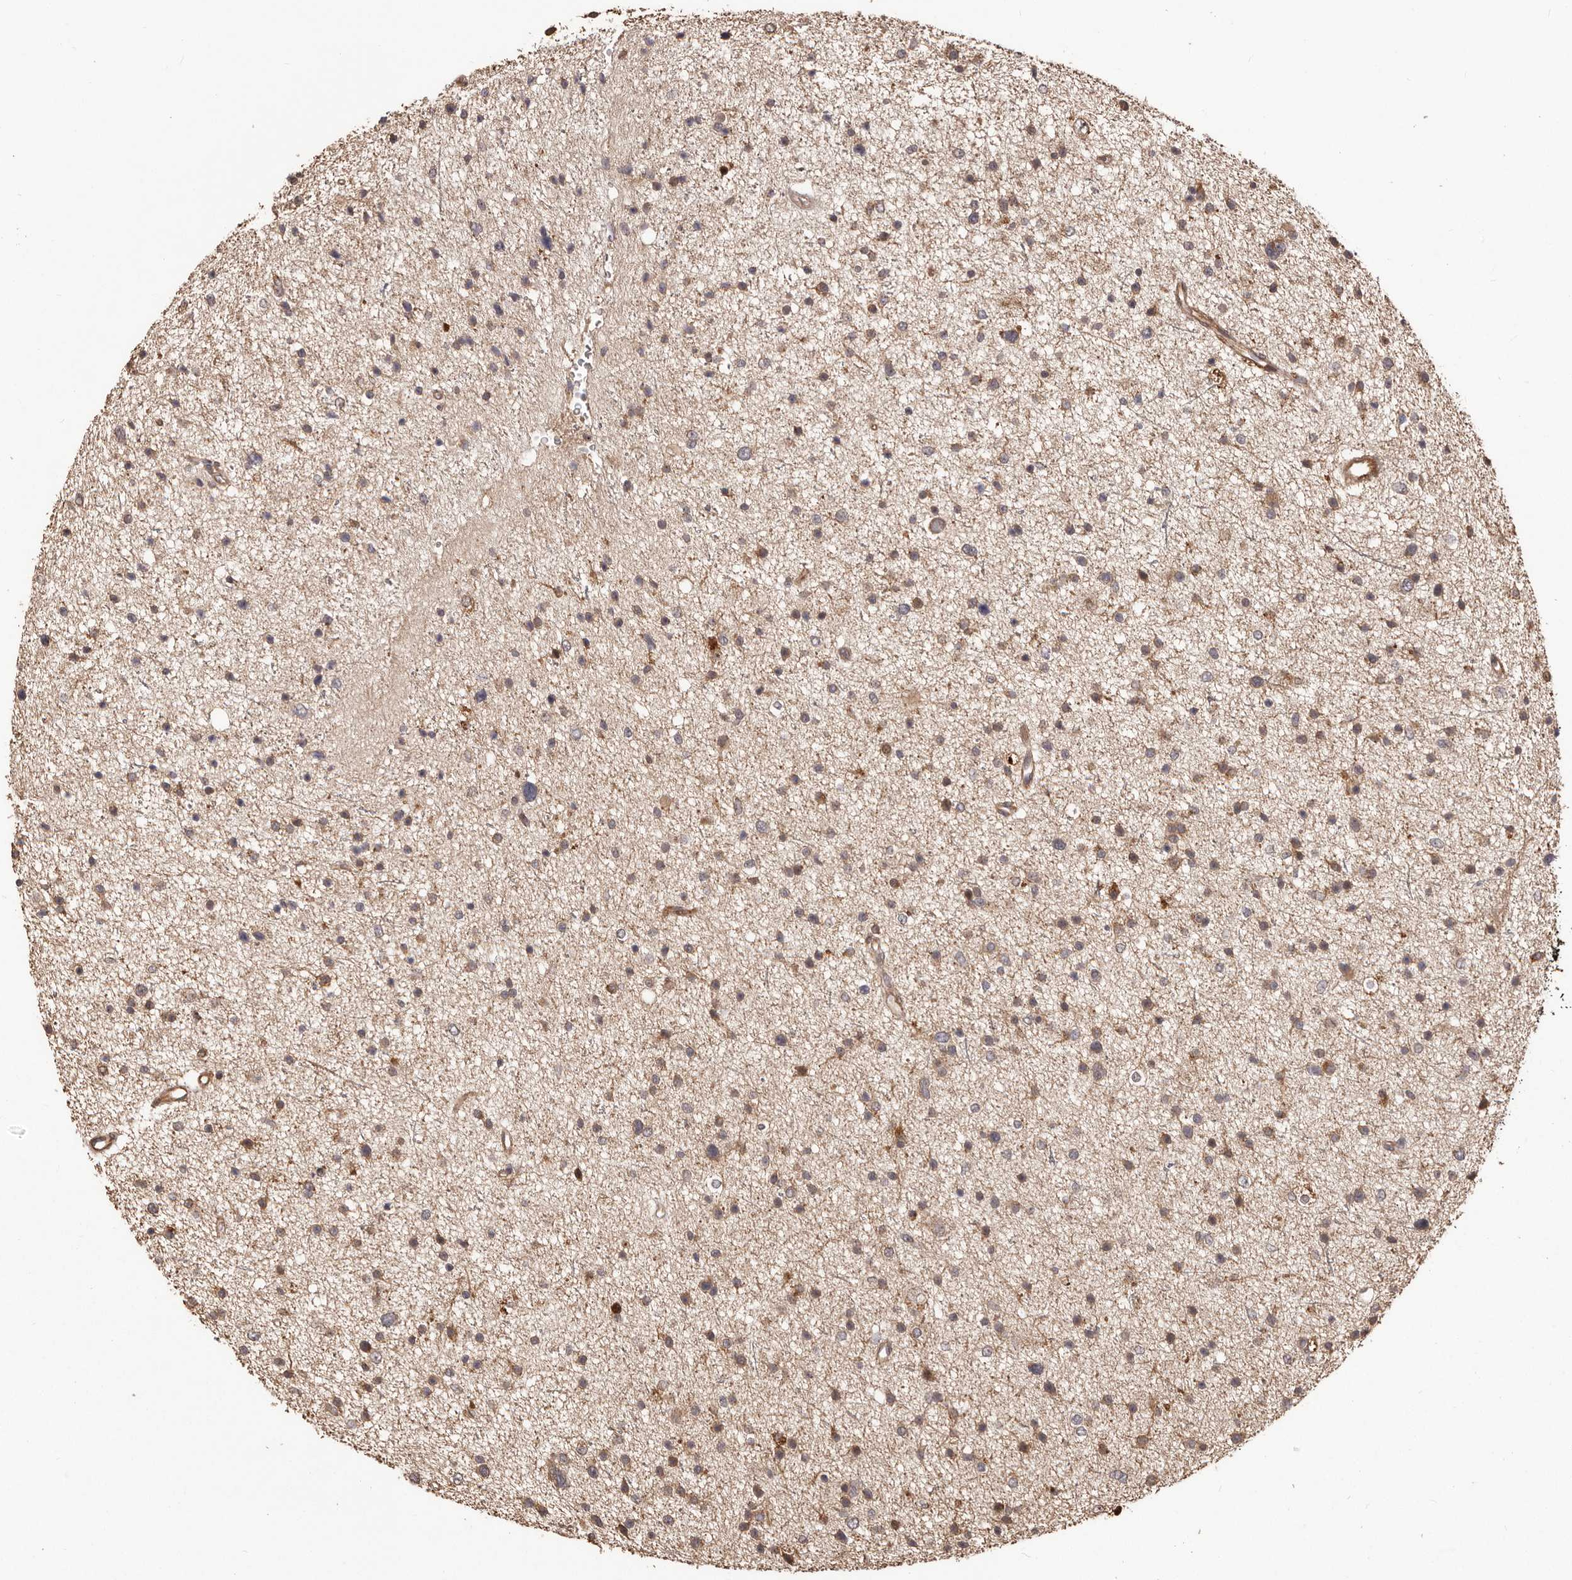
{"staining": {"intensity": "weak", "quantity": "25%-75%", "location": "cytoplasmic/membranous"}, "tissue": "glioma", "cell_type": "Tumor cells", "image_type": "cancer", "snomed": [{"axis": "morphology", "description": "Glioma, malignant, Low grade"}, {"axis": "topography", "description": "Brain"}], "caption": "Glioma was stained to show a protein in brown. There is low levels of weak cytoplasmic/membranous staining in approximately 25%-75% of tumor cells.", "gene": "MTO1", "patient": {"sex": "female", "age": 37}}